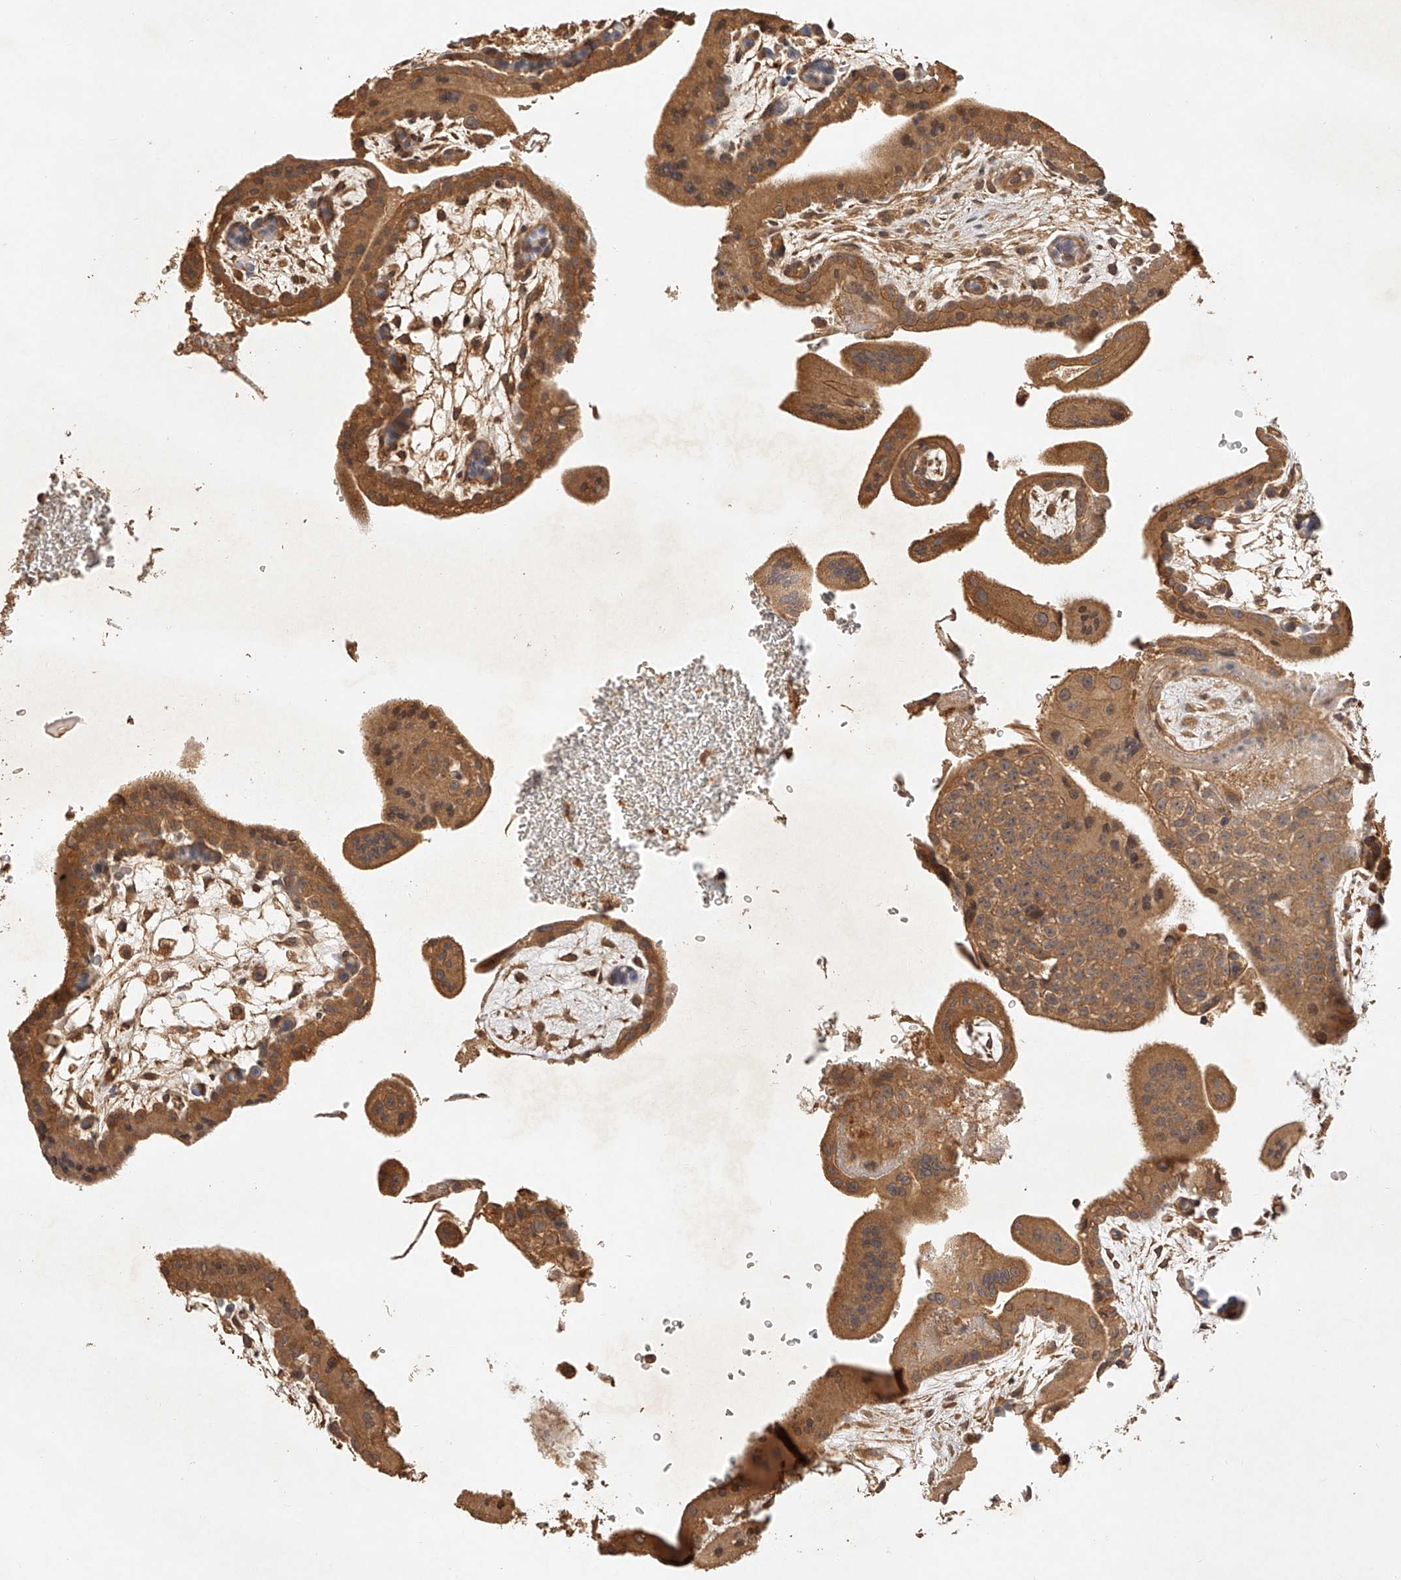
{"staining": {"intensity": "moderate", "quantity": ">75%", "location": "cytoplasmic/membranous"}, "tissue": "placenta", "cell_type": "Decidual cells", "image_type": "normal", "snomed": [{"axis": "morphology", "description": "Normal tissue, NOS"}, {"axis": "topography", "description": "Placenta"}], "caption": "This is a histology image of IHC staining of unremarkable placenta, which shows moderate staining in the cytoplasmic/membranous of decidual cells.", "gene": "NSMAF", "patient": {"sex": "female", "age": 35}}